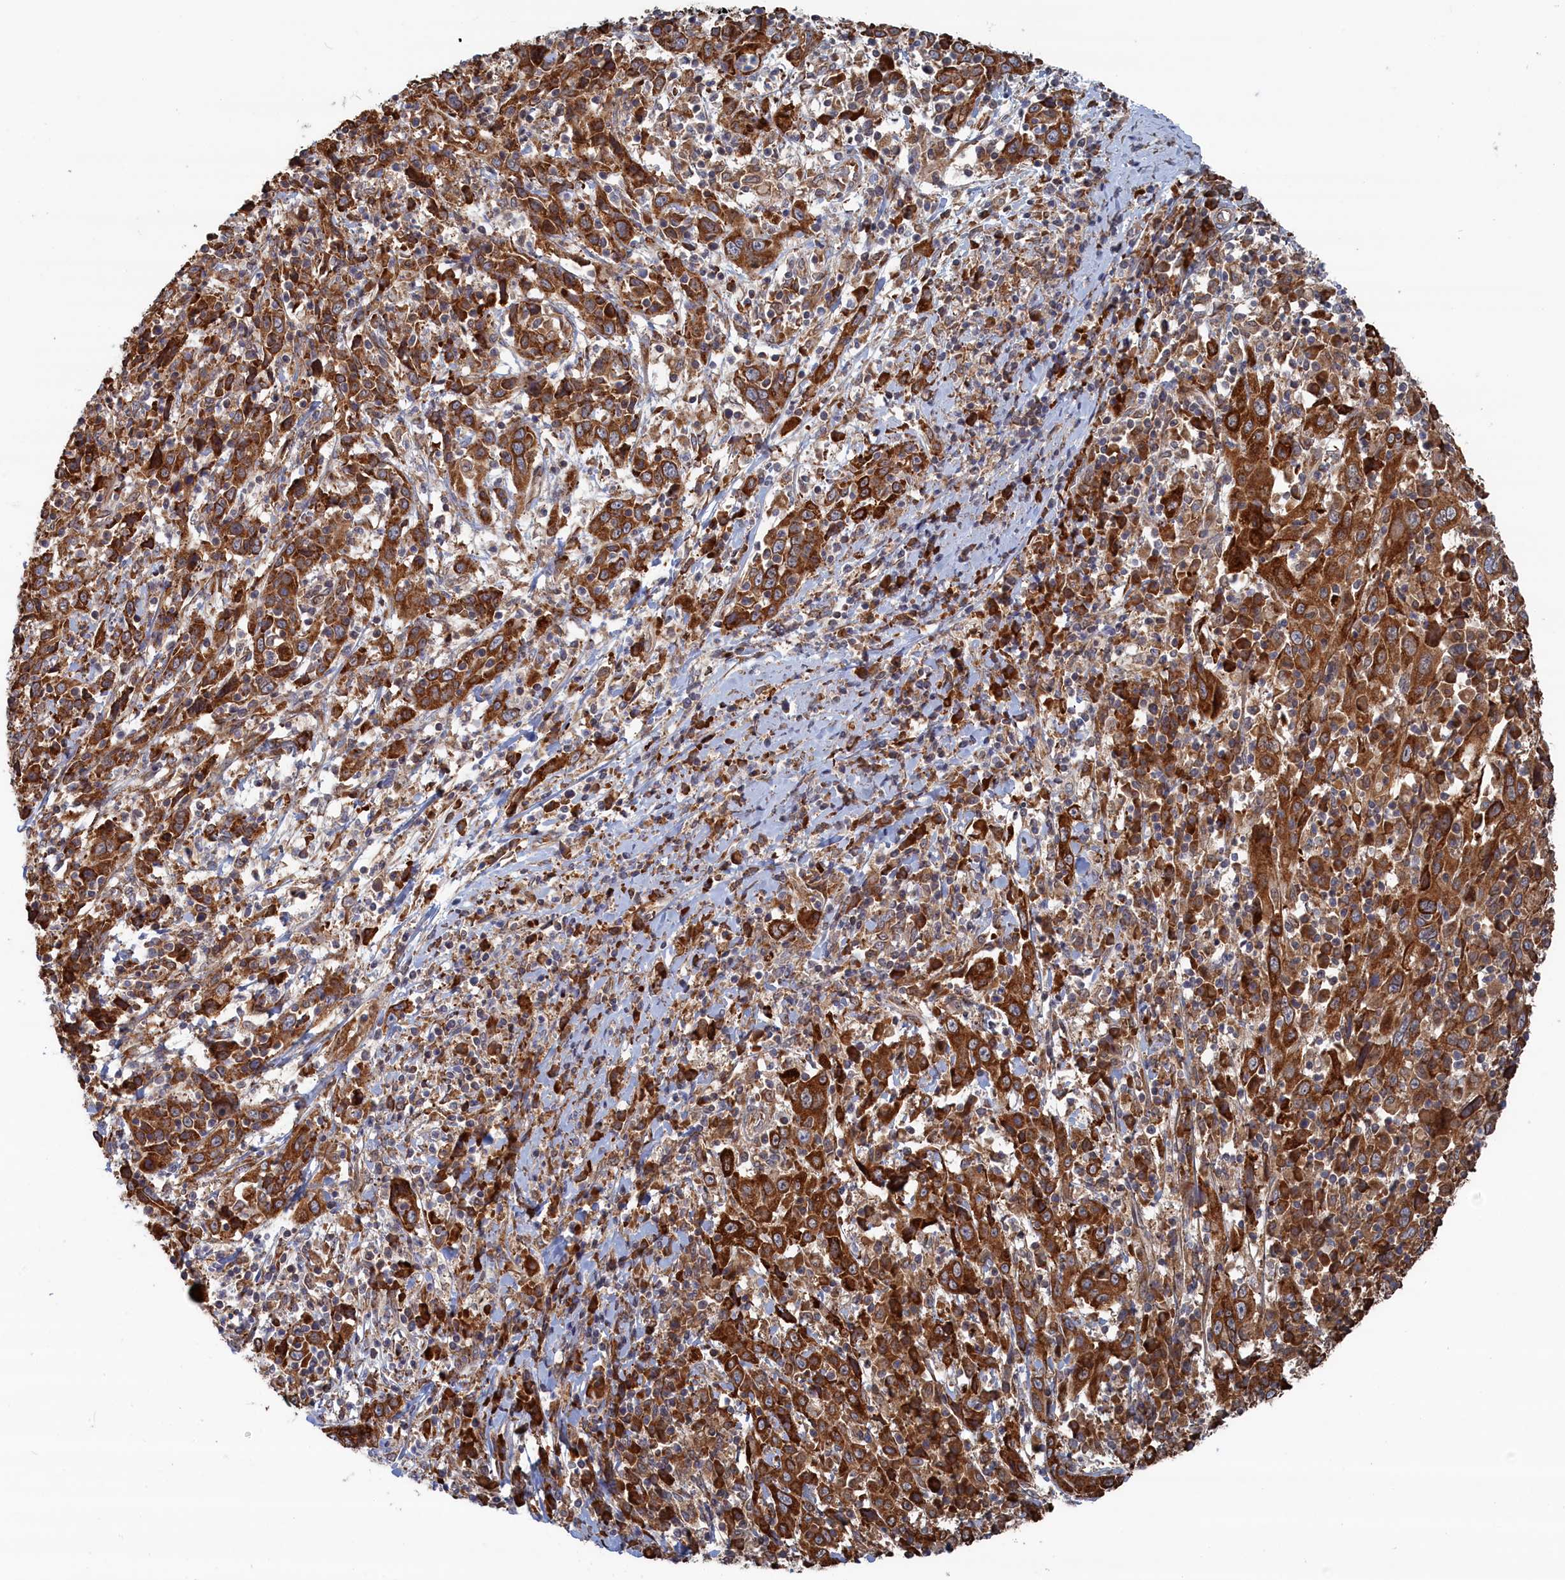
{"staining": {"intensity": "strong", "quantity": ">75%", "location": "cytoplasmic/membranous"}, "tissue": "cervical cancer", "cell_type": "Tumor cells", "image_type": "cancer", "snomed": [{"axis": "morphology", "description": "Squamous cell carcinoma, NOS"}, {"axis": "topography", "description": "Cervix"}], "caption": "Protein expression analysis of cervical cancer reveals strong cytoplasmic/membranous expression in about >75% of tumor cells.", "gene": "BPIFB6", "patient": {"sex": "female", "age": 46}}